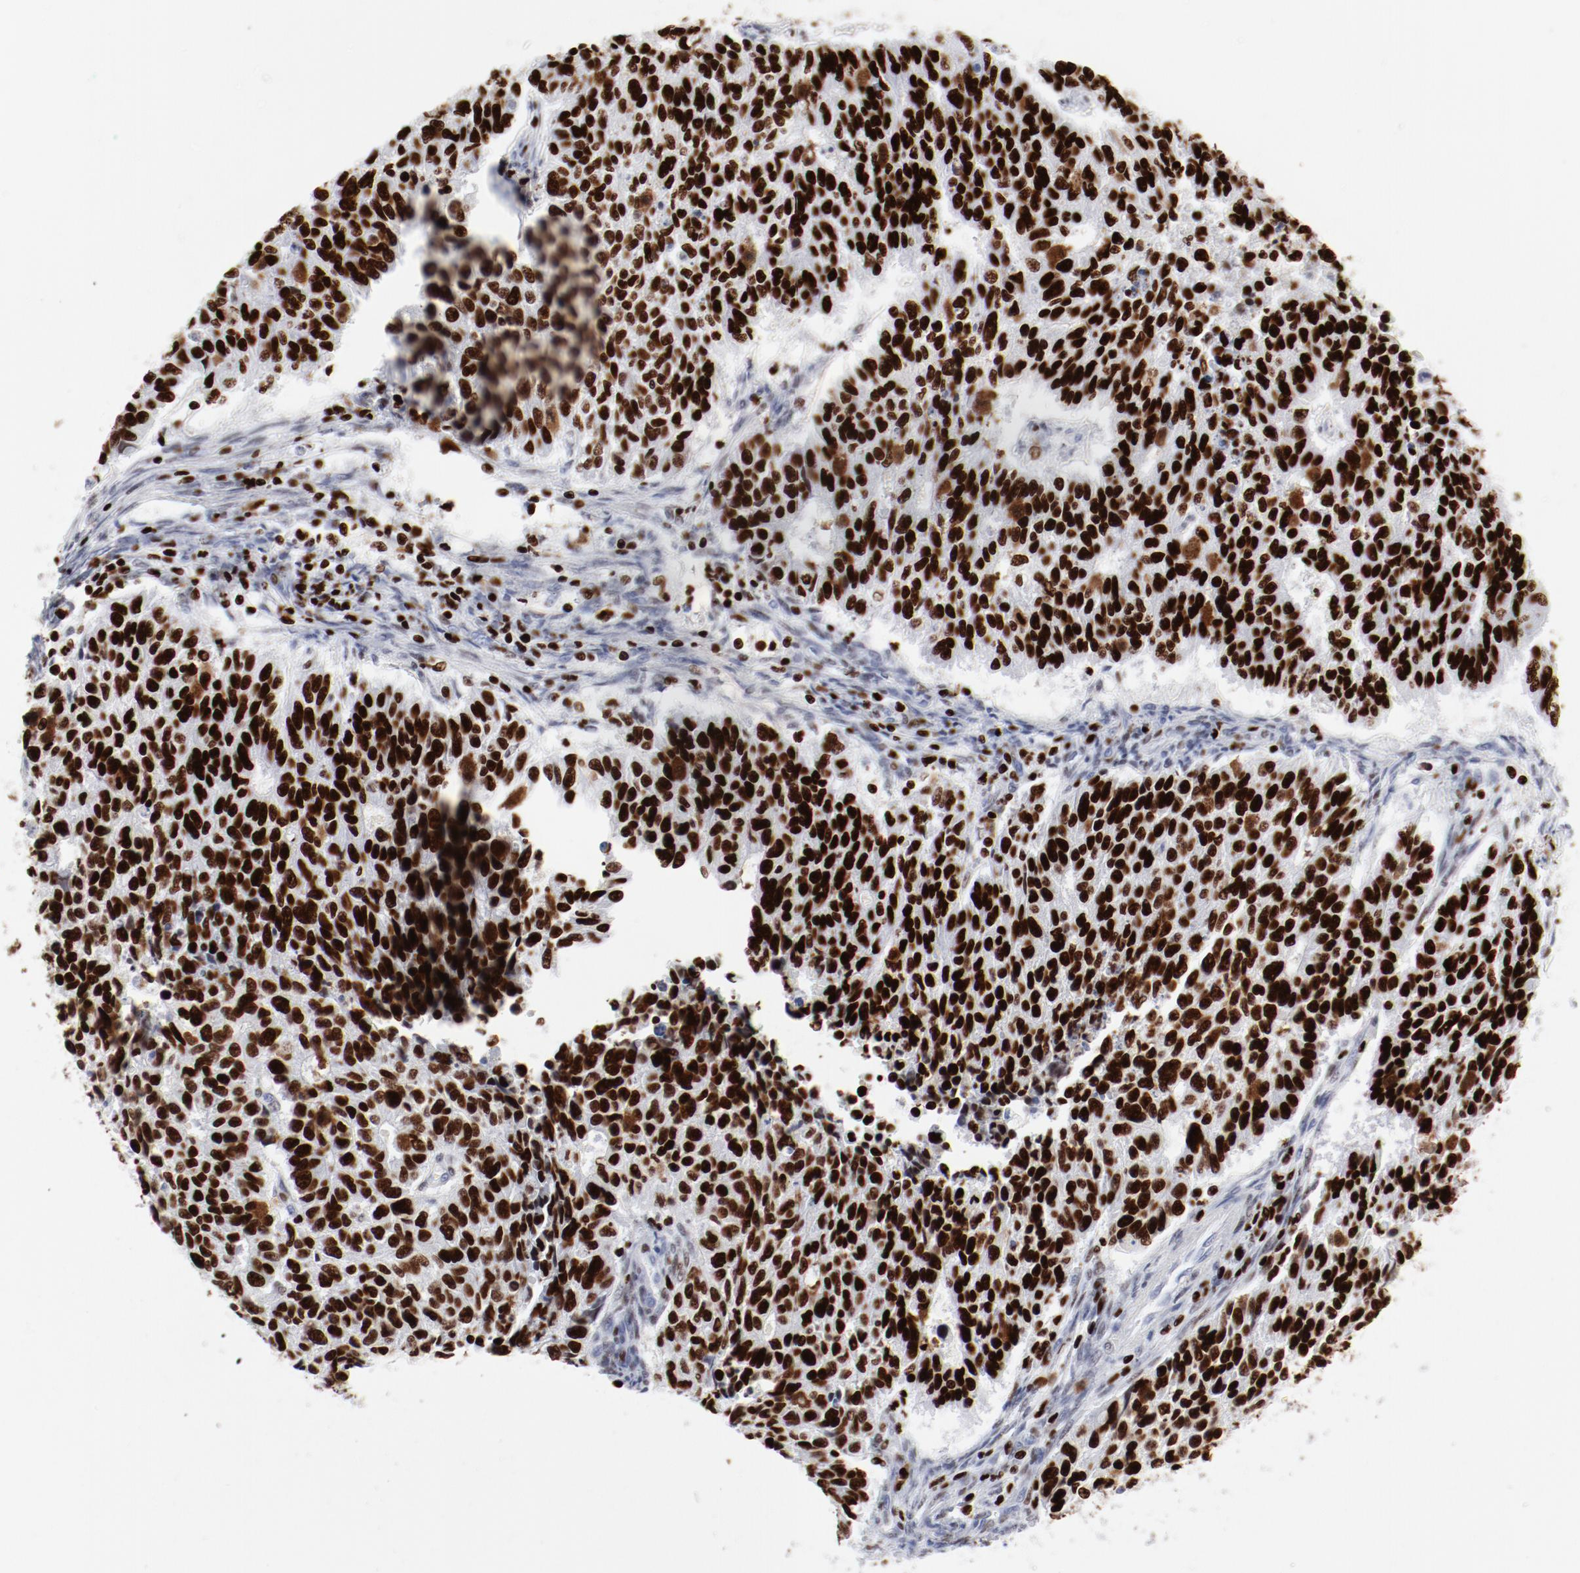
{"staining": {"intensity": "strong", "quantity": ">75%", "location": "nuclear"}, "tissue": "endometrial cancer", "cell_type": "Tumor cells", "image_type": "cancer", "snomed": [{"axis": "morphology", "description": "Adenocarcinoma, NOS"}, {"axis": "topography", "description": "Endometrium"}], "caption": "Endometrial cancer (adenocarcinoma) stained for a protein (brown) reveals strong nuclear positive expression in about >75% of tumor cells.", "gene": "SMARCC2", "patient": {"sex": "female", "age": 42}}